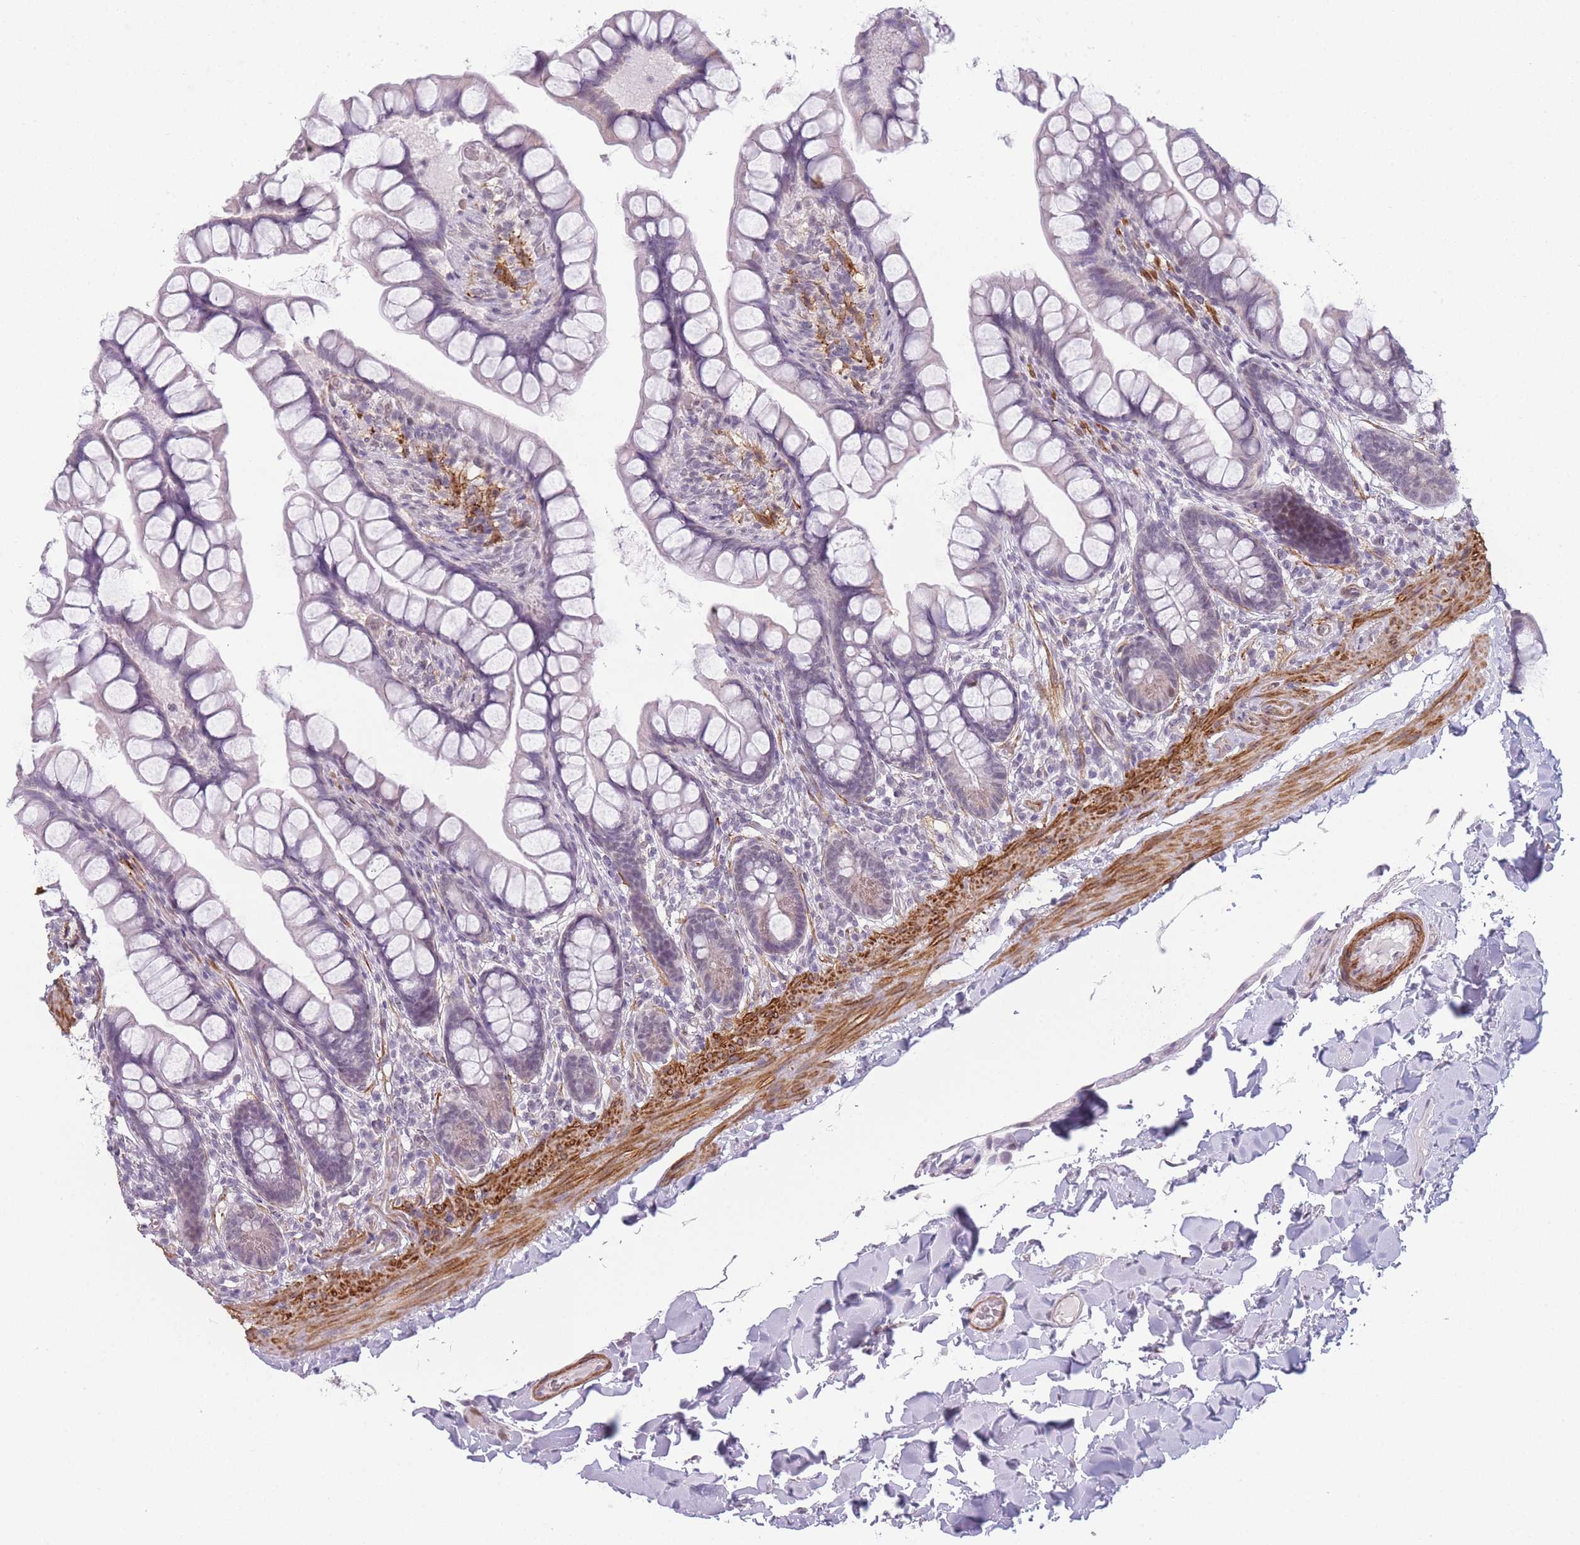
{"staining": {"intensity": "negative", "quantity": "none", "location": "none"}, "tissue": "small intestine", "cell_type": "Glandular cells", "image_type": "normal", "snomed": [{"axis": "morphology", "description": "Normal tissue, NOS"}, {"axis": "topography", "description": "Small intestine"}], "caption": "This is a photomicrograph of IHC staining of normal small intestine, which shows no staining in glandular cells.", "gene": "SIN3B", "patient": {"sex": "male", "age": 70}}